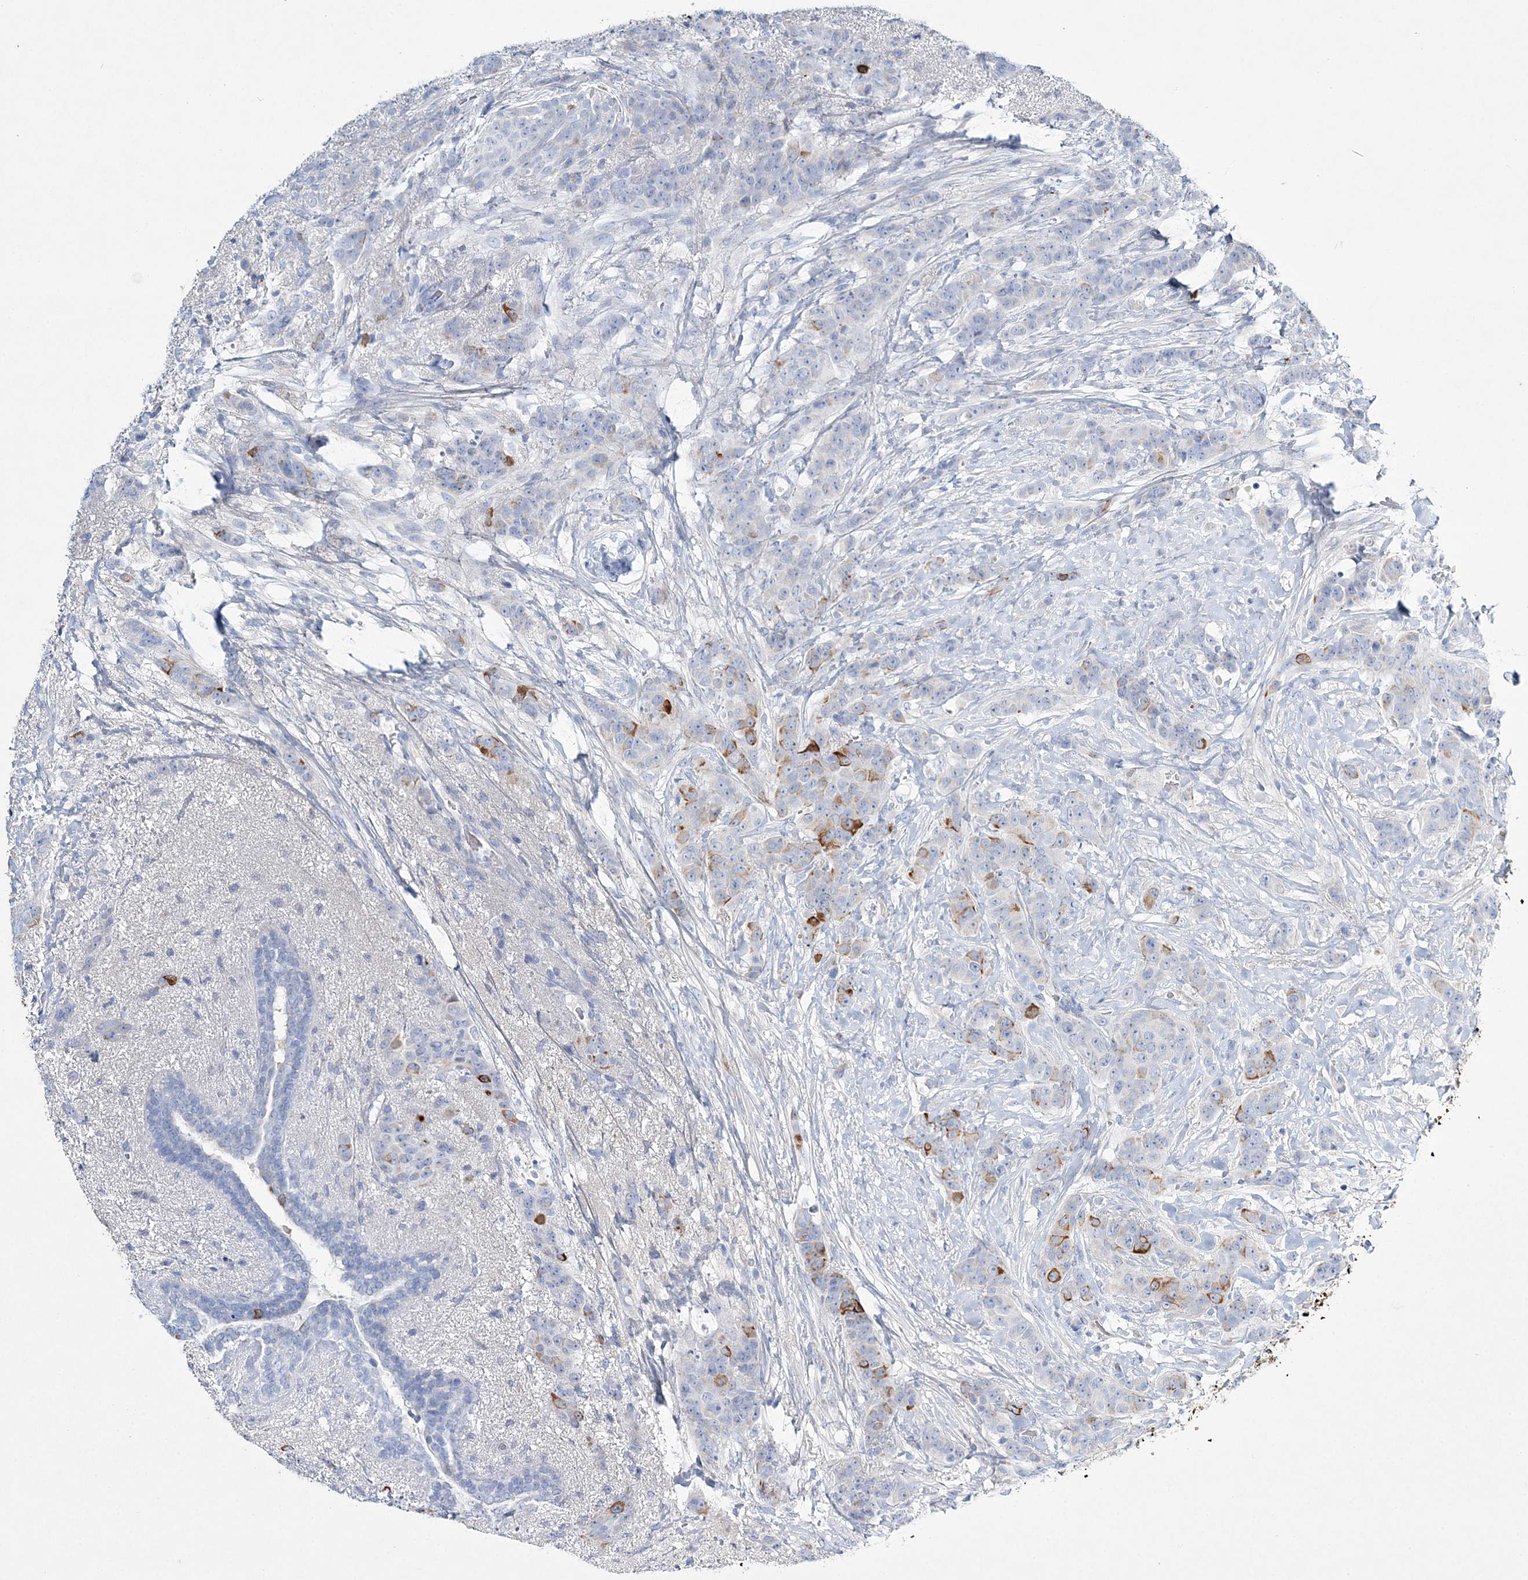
{"staining": {"intensity": "moderate", "quantity": "<25%", "location": "cytoplasmic/membranous"}, "tissue": "breast cancer", "cell_type": "Tumor cells", "image_type": "cancer", "snomed": [{"axis": "morphology", "description": "Duct carcinoma"}, {"axis": "topography", "description": "Breast"}], "caption": "A high-resolution micrograph shows IHC staining of infiltrating ductal carcinoma (breast), which exhibits moderate cytoplasmic/membranous expression in approximately <25% of tumor cells.", "gene": "ADGRL1", "patient": {"sex": "female", "age": 40}}